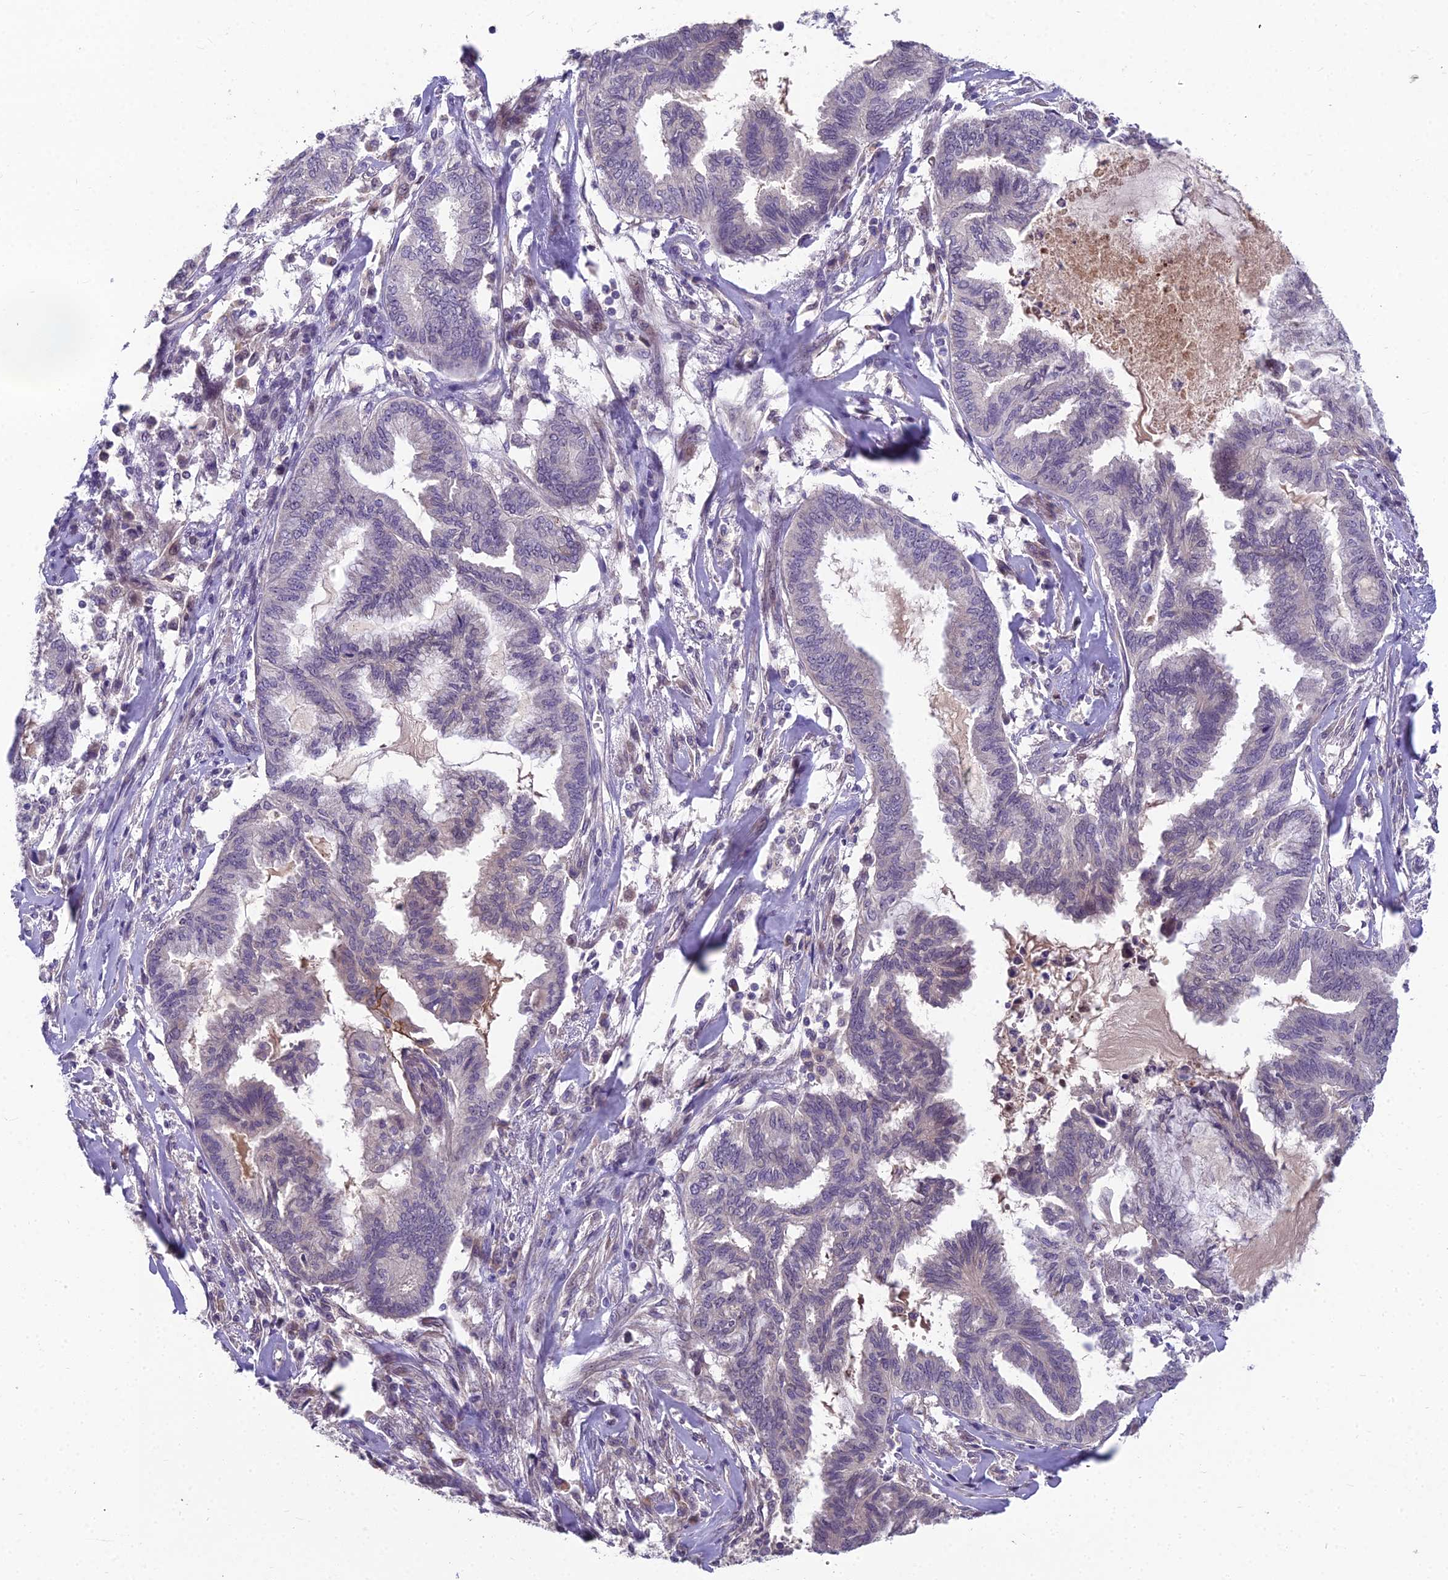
{"staining": {"intensity": "negative", "quantity": "none", "location": "none"}, "tissue": "endometrial cancer", "cell_type": "Tumor cells", "image_type": "cancer", "snomed": [{"axis": "morphology", "description": "Adenocarcinoma, NOS"}, {"axis": "topography", "description": "Endometrium"}], "caption": "There is no significant staining in tumor cells of adenocarcinoma (endometrial). Nuclei are stained in blue.", "gene": "ZNF333", "patient": {"sex": "female", "age": 86}}